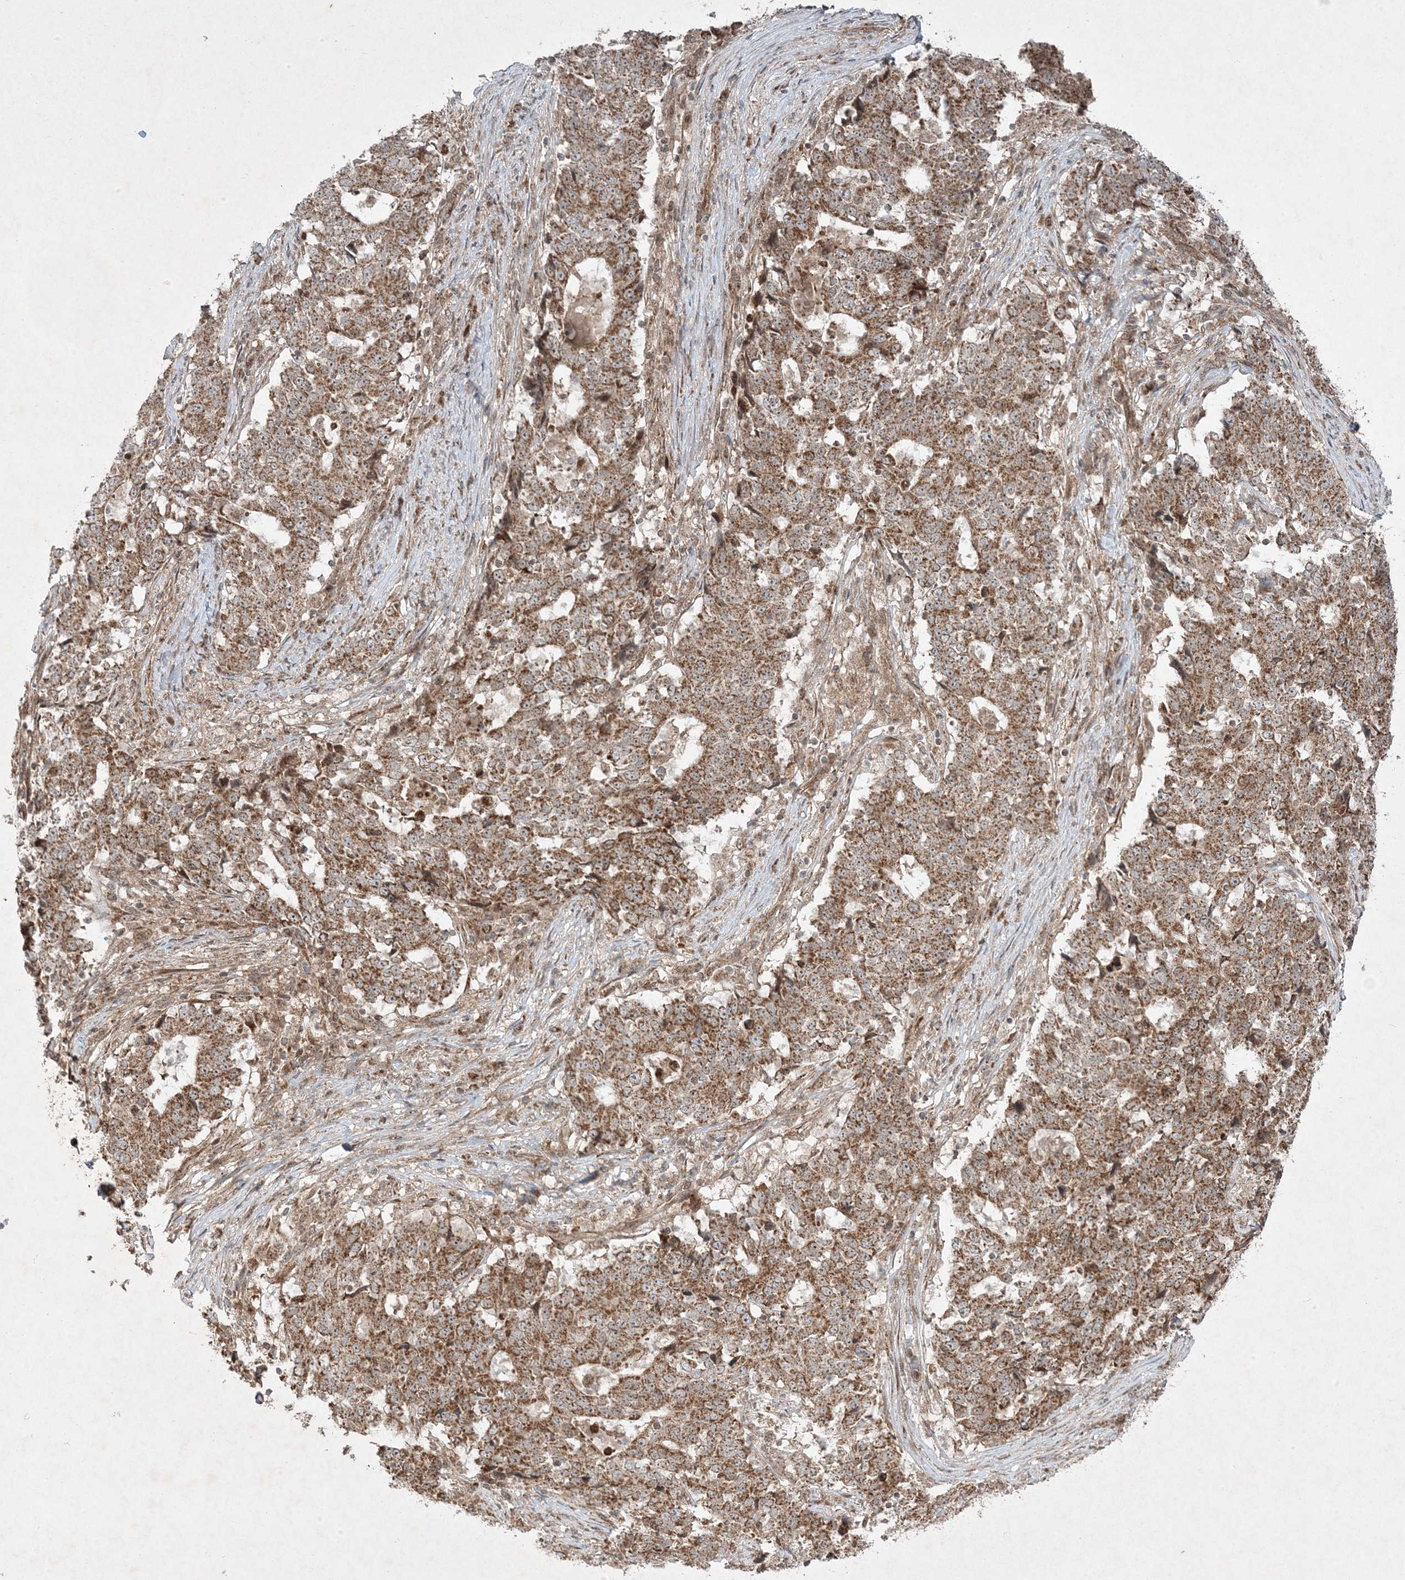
{"staining": {"intensity": "moderate", "quantity": ">75%", "location": "cytoplasmic/membranous"}, "tissue": "stomach cancer", "cell_type": "Tumor cells", "image_type": "cancer", "snomed": [{"axis": "morphology", "description": "Adenocarcinoma, NOS"}, {"axis": "topography", "description": "Stomach"}], "caption": "The micrograph demonstrates staining of stomach cancer, revealing moderate cytoplasmic/membranous protein expression (brown color) within tumor cells. Using DAB (brown) and hematoxylin (blue) stains, captured at high magnification using brightfield microscopy.", "gene": "PLEKHM2", "patient": {"sex": "male", "age": 59}}